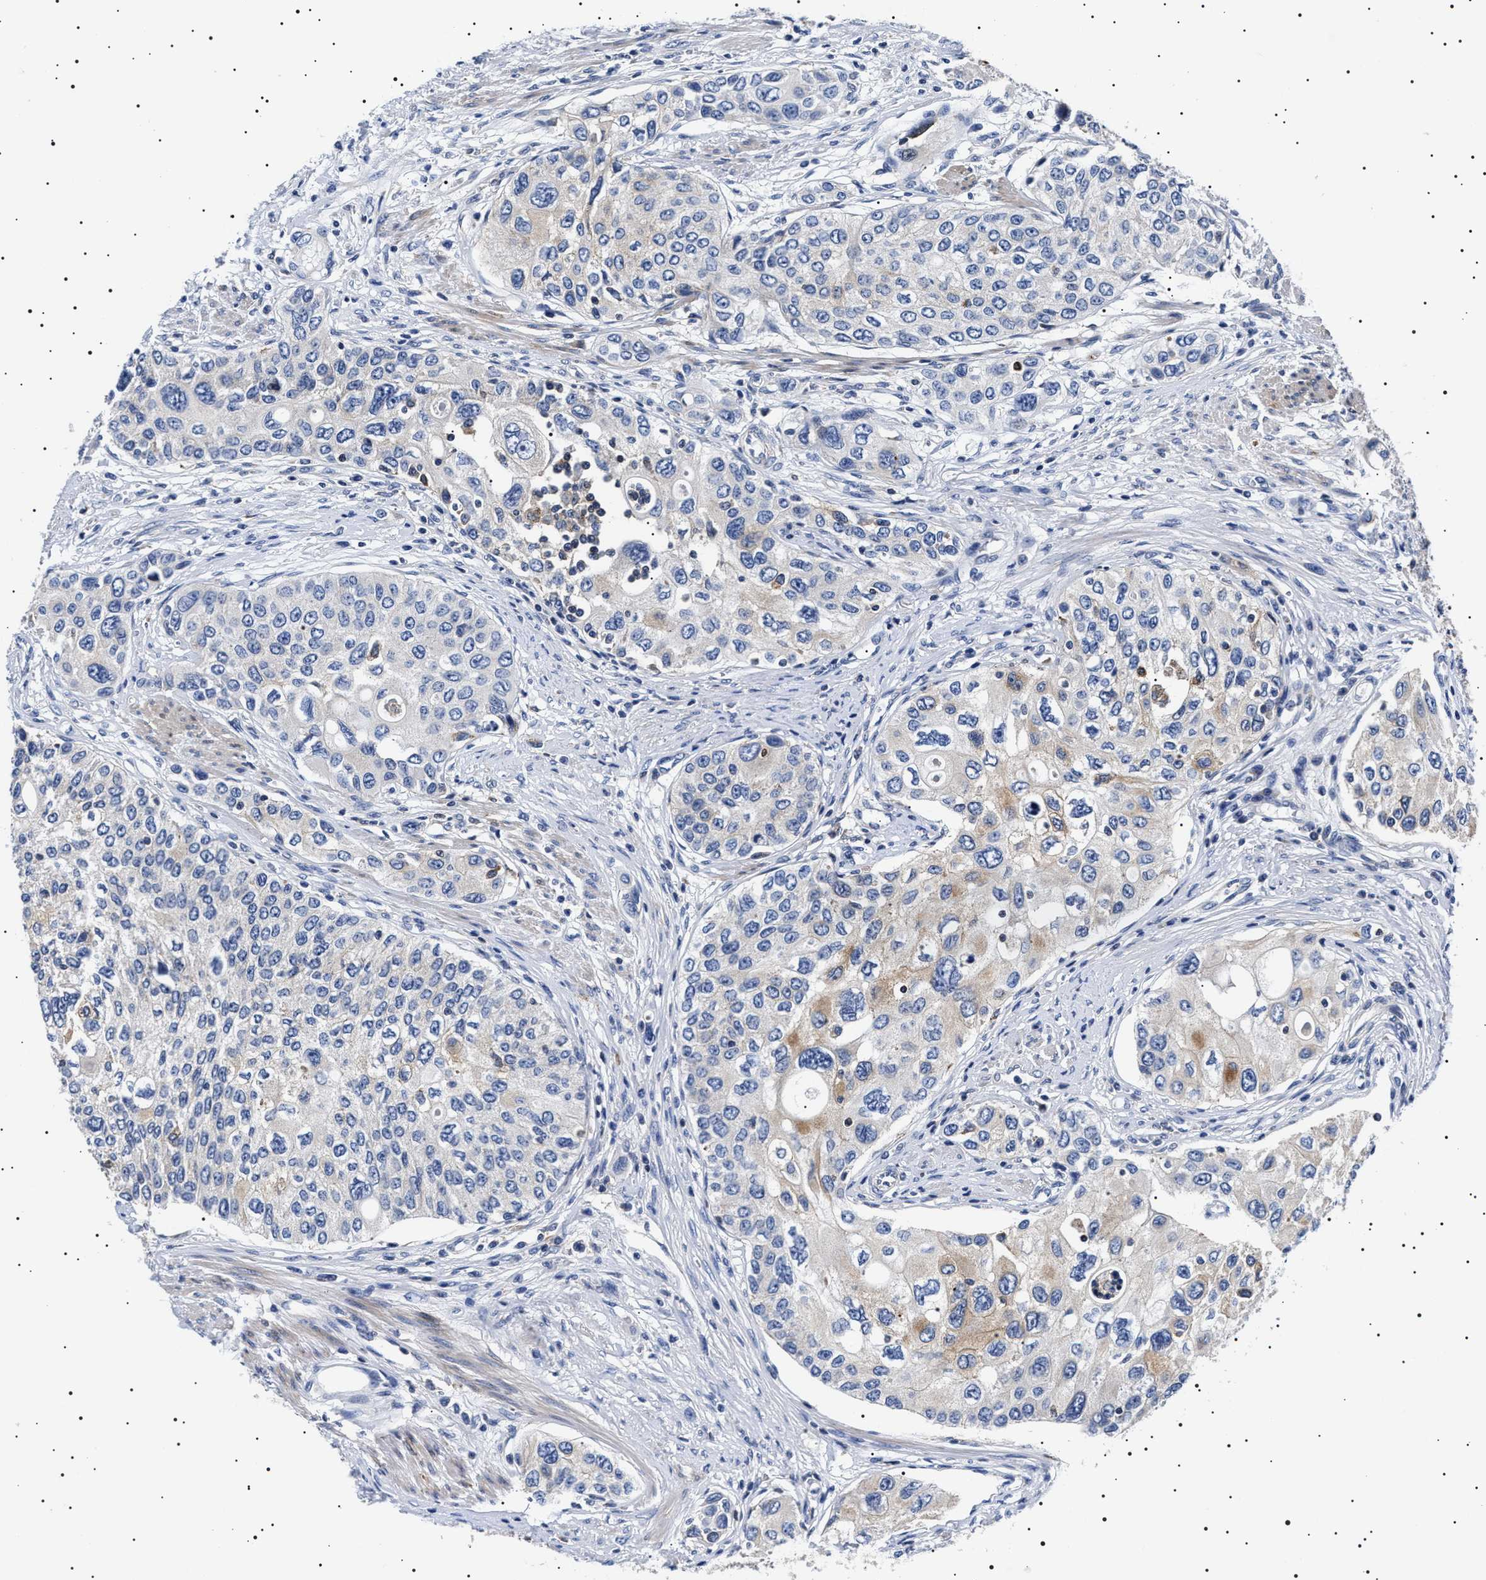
{"staining": {"intensity": "weak", "quantity": "<25%", "location": "cytoplasmic/membranous"}, "tissue": "urothelial cancer", "cell_type": "Tumor cells", "image_type": "cancer", "snomed": [{"axis": "morphology", "description": "Urothelial carcinoma, High grade"}, {"axis": "topography", "description": "Urinary bladder"}], "caption": "High magnification brightfield microscopy of urothelial carcinoma (high-grade) stained with DAB (brown) and counterstained with hematoxylin (blue): tumor cells show no significant positivity.", "gene": "SLC4A7", "patient": {"sex": "female", "age": 56}}